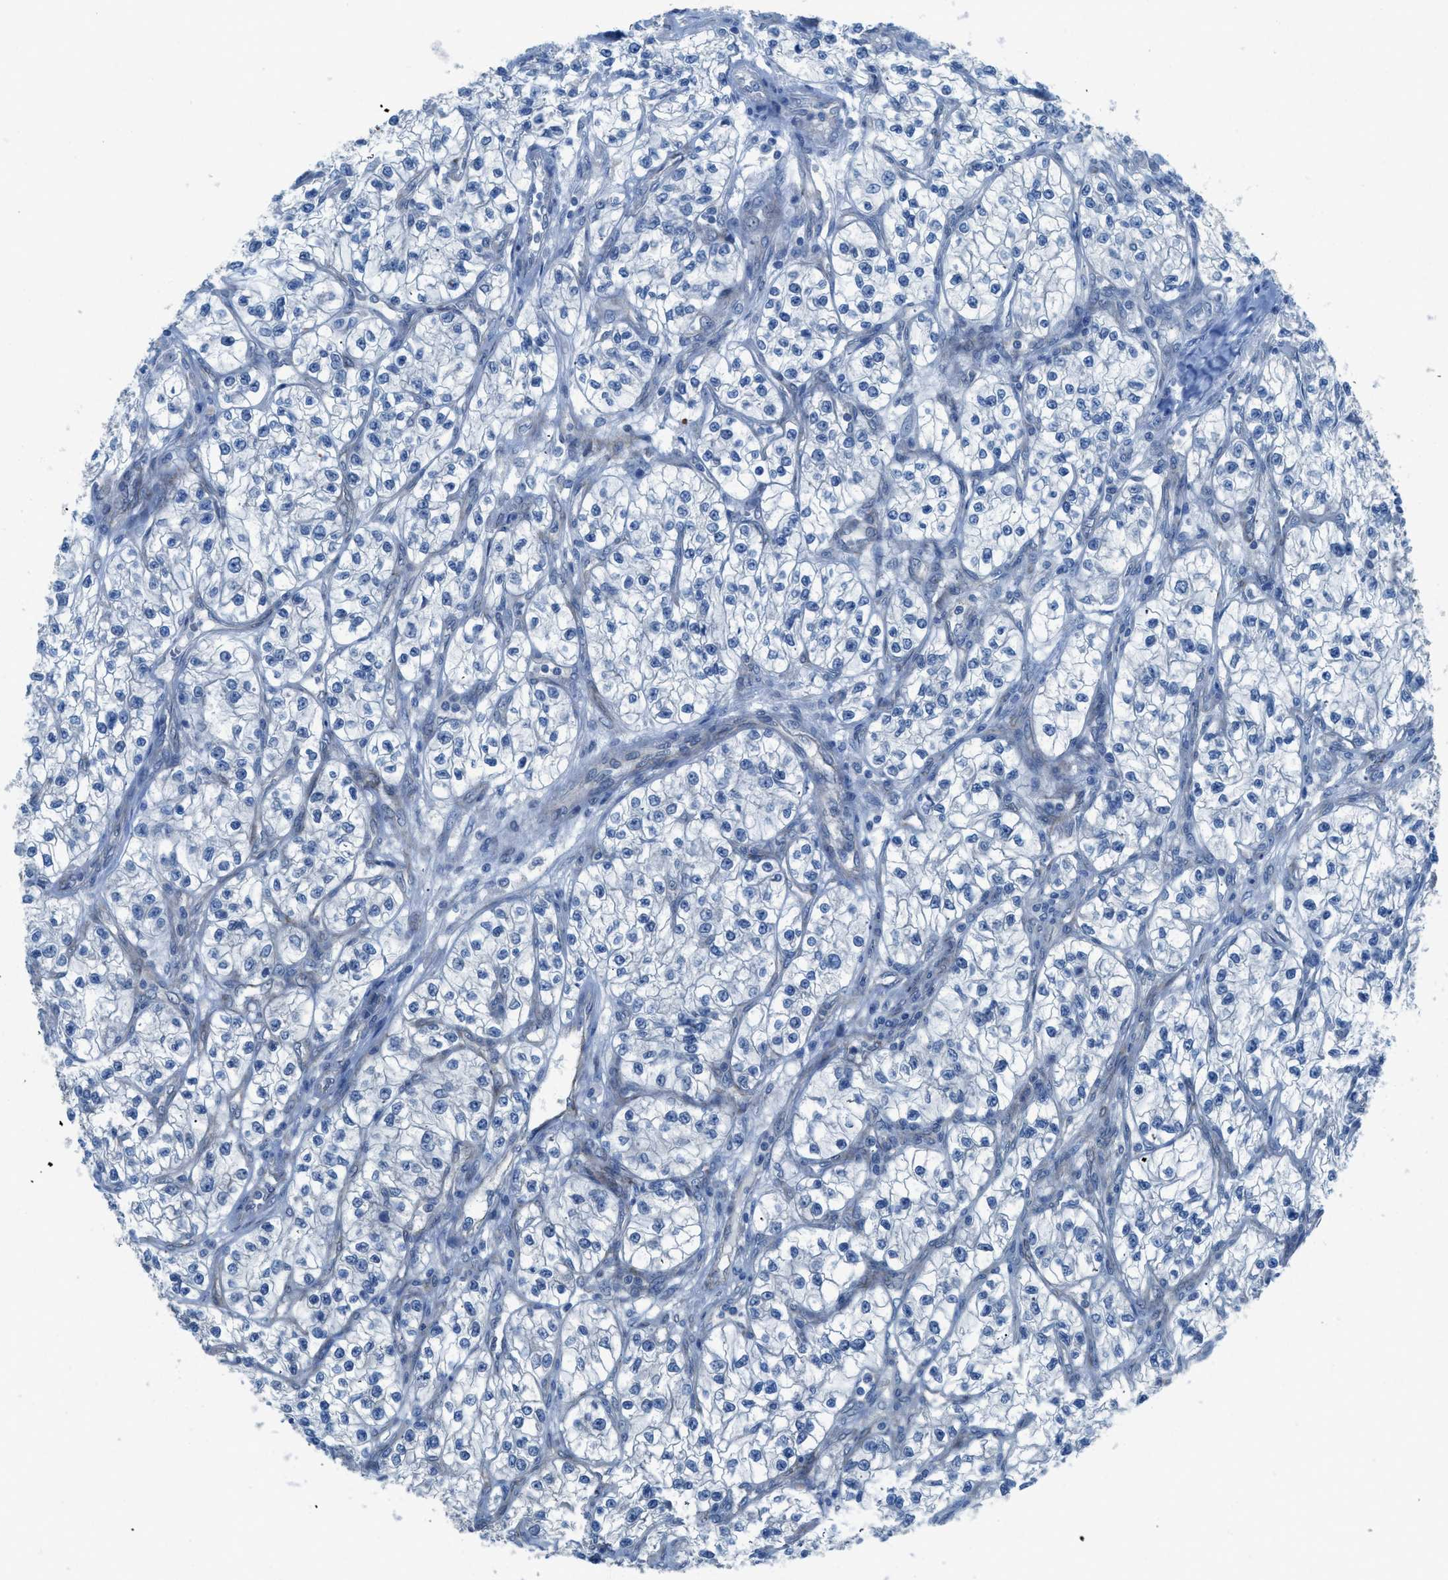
{"staining": {"intensity": "negative", "quantity": "none", "location": "none"}, "tissue": "renal cancer", "cell_type": "Tumor cells", "image_type": "cancer", "snomed": [{"axis": "morphology", "description": "Adenocarcinoma, NOS"}, {"axis": "topography", "description": "Kidney"}], "caption": "Immunohistochemistry of adenocarcinoma (renal) displays no expression in tumor cells. Nuclei are stained in blue.", "gene": "PRKN", "patient": {"sex": "female", "age": 57}}